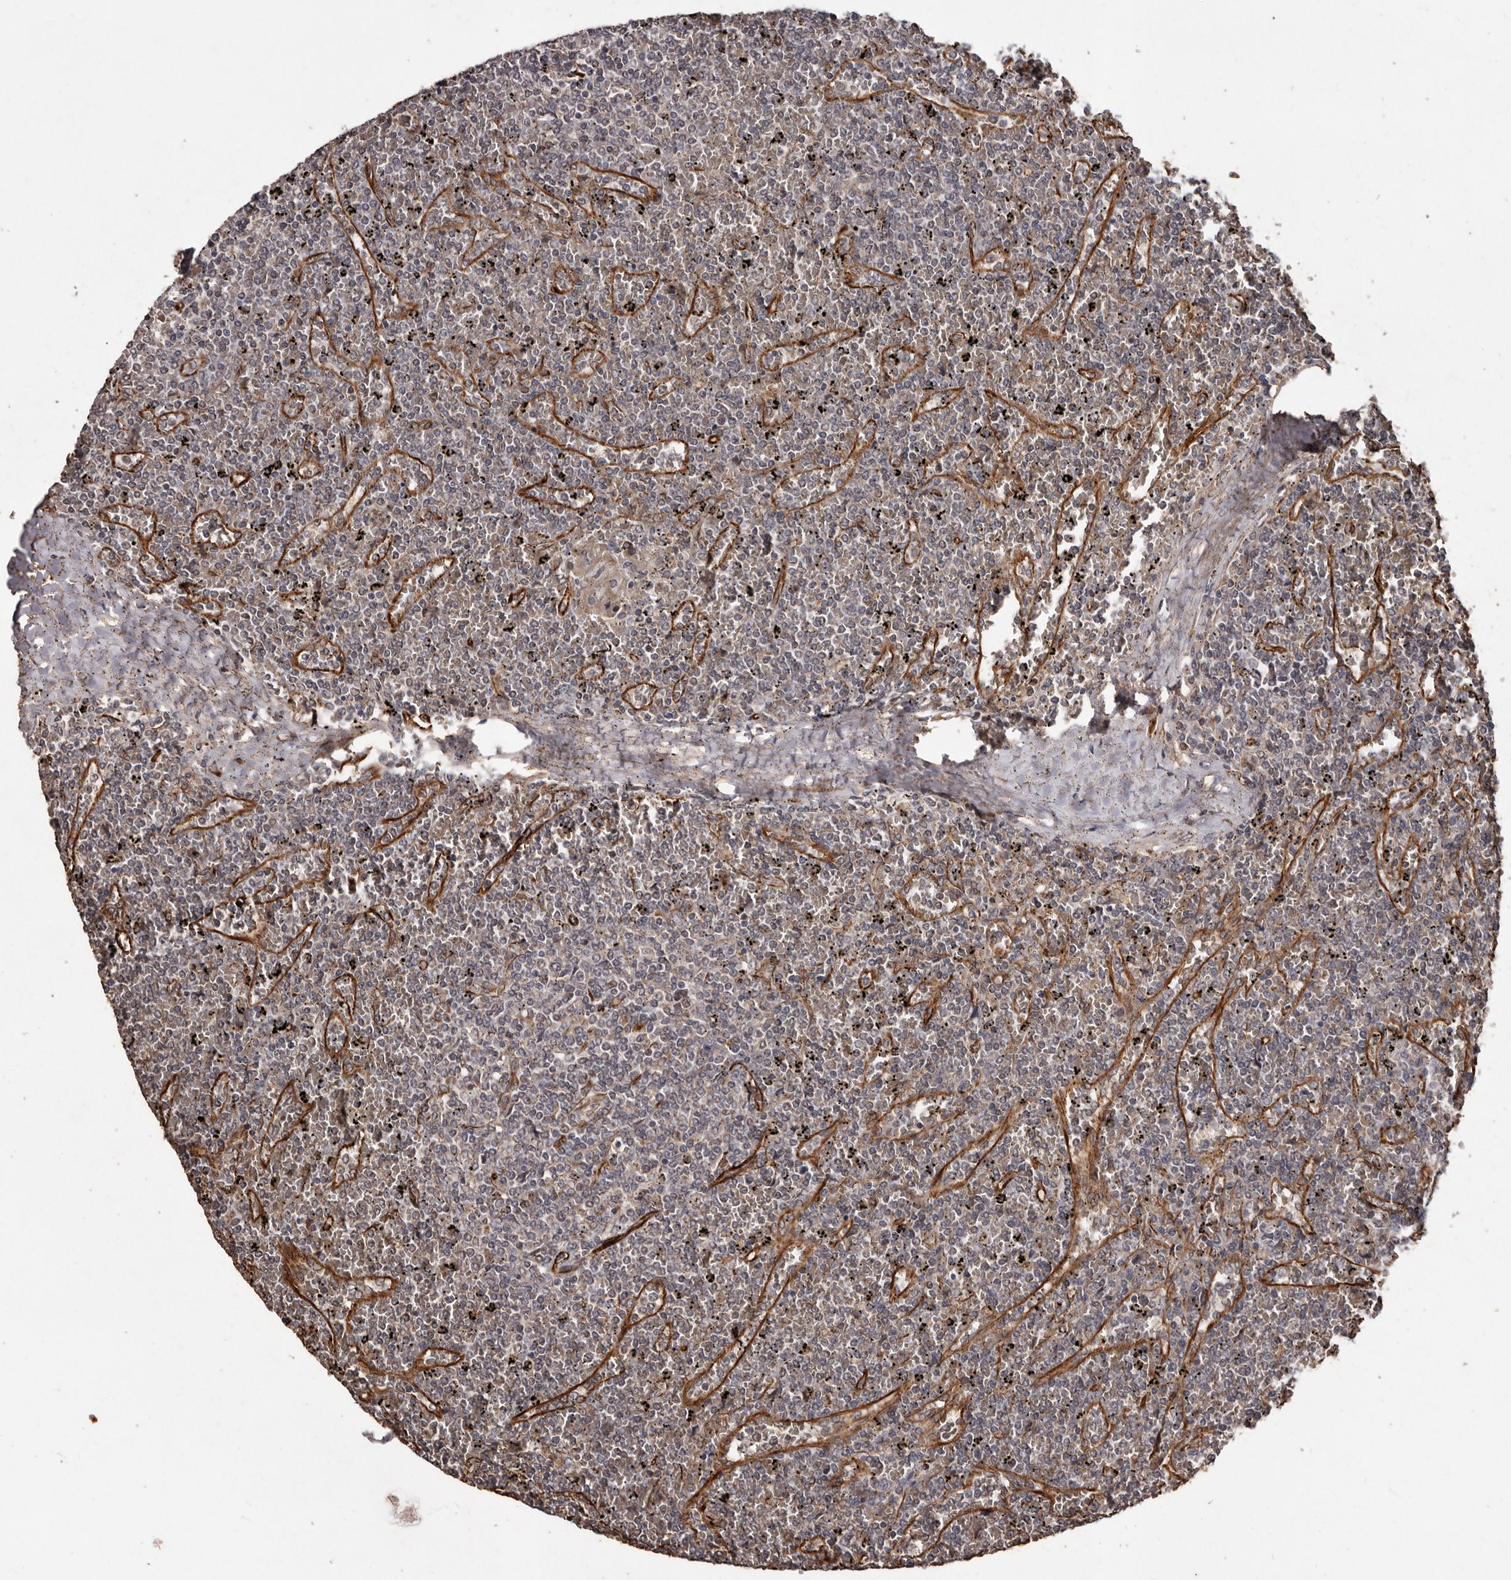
{"staining": {"intensity": "negative", "quantity": "none", "location": "none"}, "tissue": "lymphoma", "cell_type": "Tumor cells", "image_type": "cancer", "snomed": [{"axis": "morphology", "description": "Malignant lymphoma, non-Hodgkin's type, Low grade"}, {"axis": "topography", "description": "Spleen"}], "caption": "A micrograph of low-grade malignant lymphoma, non-Hodgkin's type stained for a protein demonstrates no brown staining in tumor cells.", "gene": "BRAT1", "patient": {"sex": "female", "age": 19}}